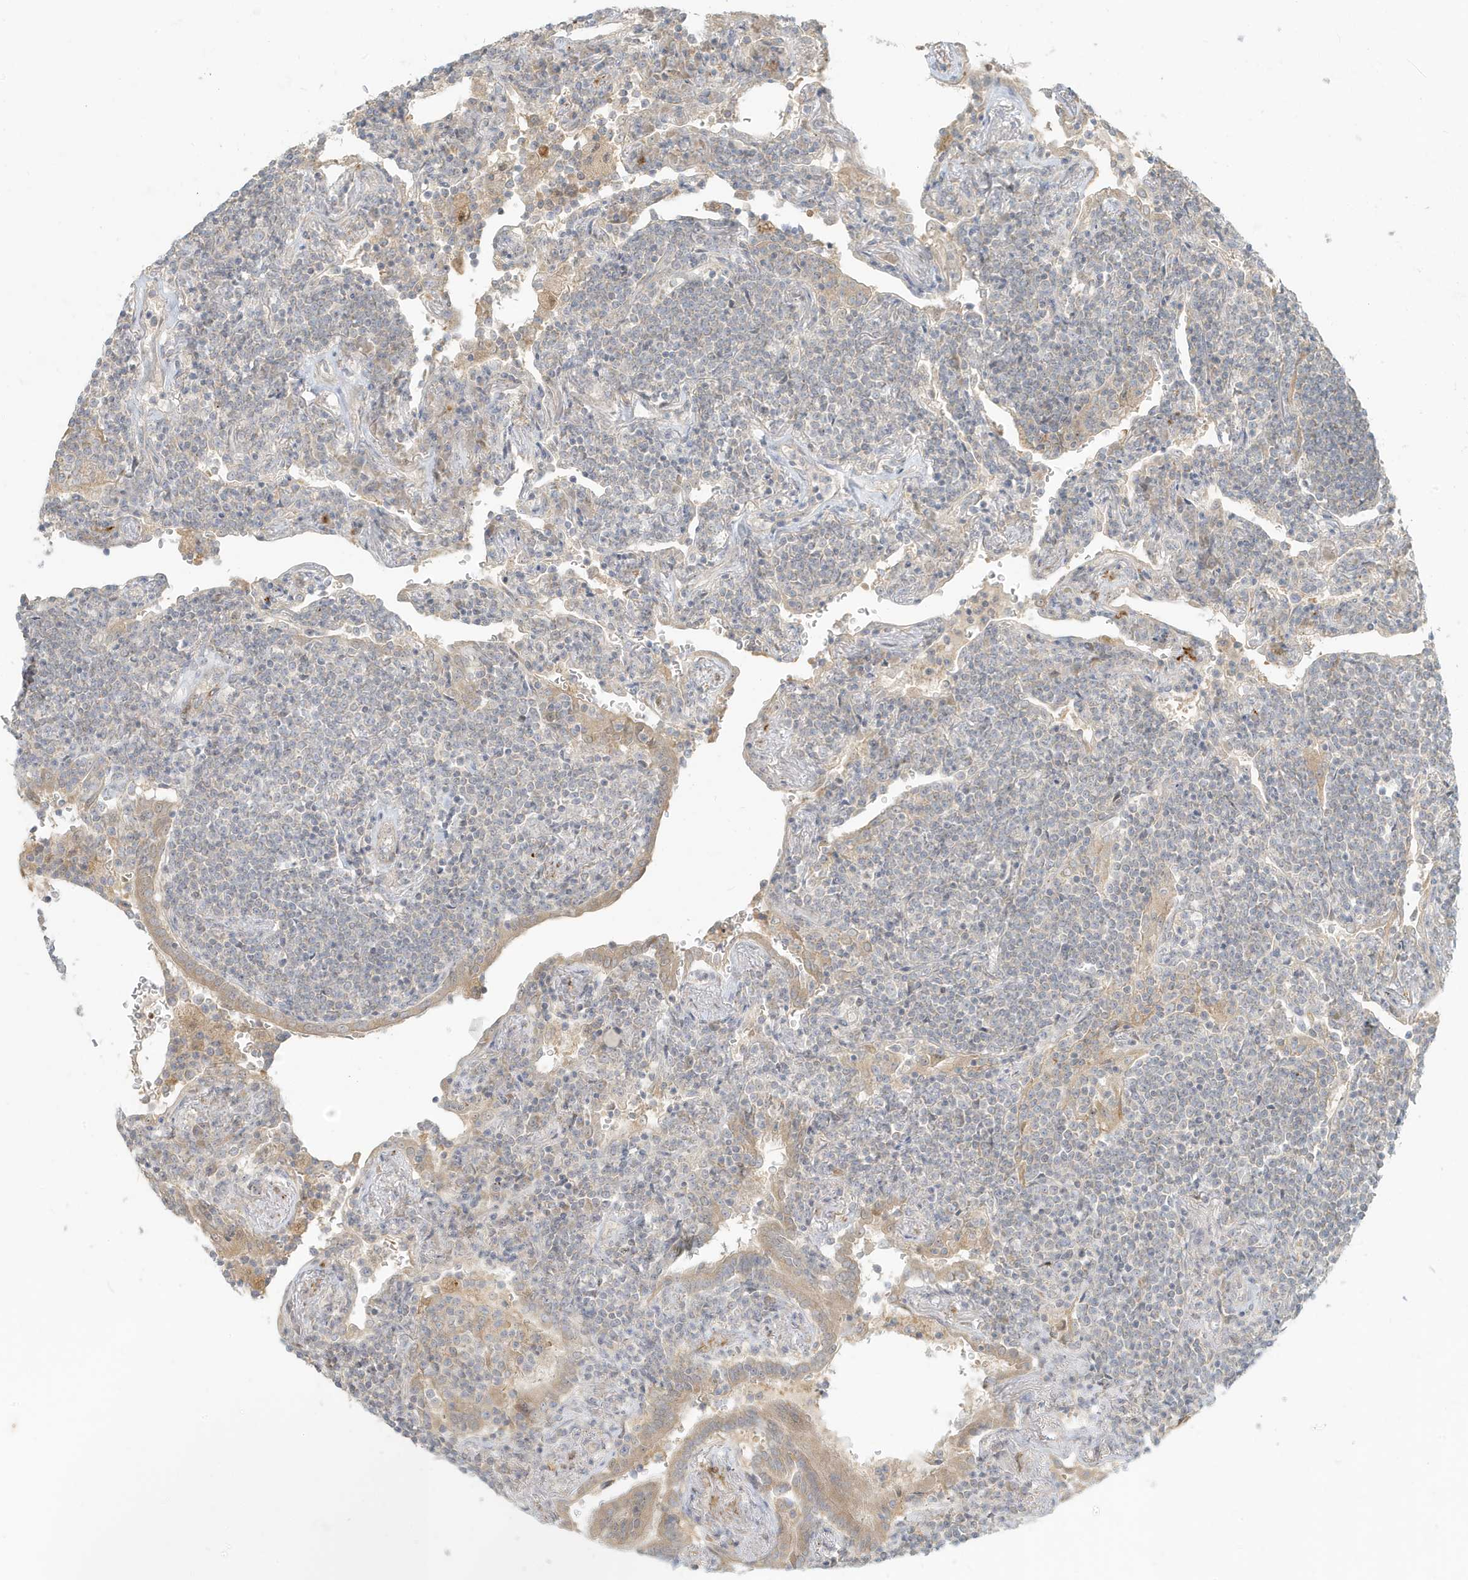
{"staining": {"intensity": "negative", "quantity": "none", "location": "none"}, "tissue": "lymphoma", "cell_type": "Tumor cells", "image_type": "cancer", "snomed": [{"axis": "morphology", "description": "Malignant lymphoma, non-Hodgkin's type, Low grade"}, {"axis": "topography", "description": "Lung"}], "caption": "Malignant lymphoma, non-Hodgkin's type (low-grade) stained for a protein using immunohistochemistry (IHC) reveals no positivity tumor cells.", "gene": "MCOLN1", "patient": {"sex": "female", "age": 71}}